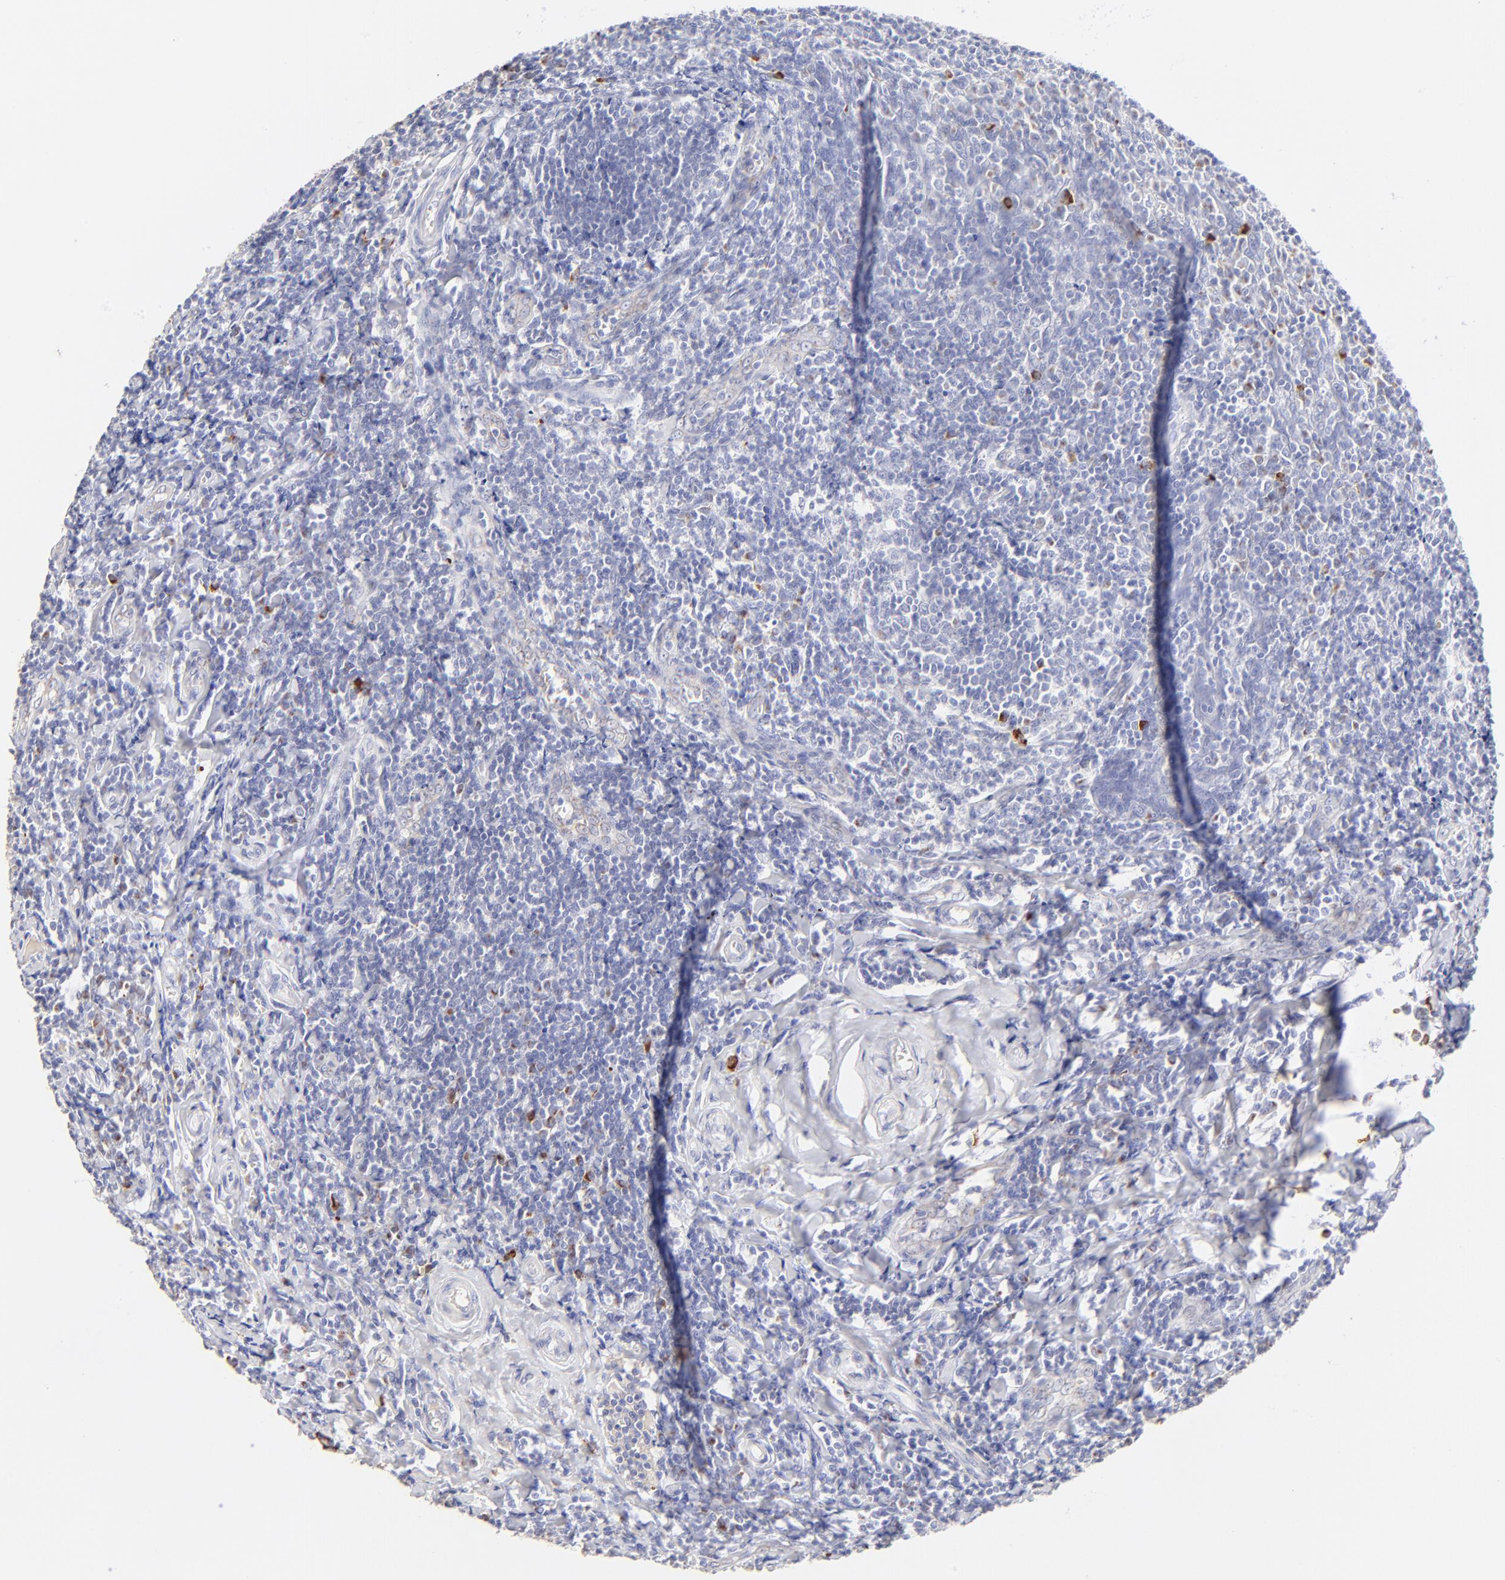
{"staining": {"intensity": "negative", "quantity": "none", "location": "none"}, "tissue": "tonsil", "cell_type": "Germinal center cells", "image_type": "normal", "snomed": [{"axis": "morphology", "description": "Normal tissue, NOS"}, {"axis": "topography", "description": "Tonsil"}], "caption": "High power microscopy histopathology image of an immunohistochemistry (IHC) image of unremarkable tonsil, revealing no significant staining in germinal center cells.", "gene": "ASB9", "patient": {"sex": "male", "age": 20}}